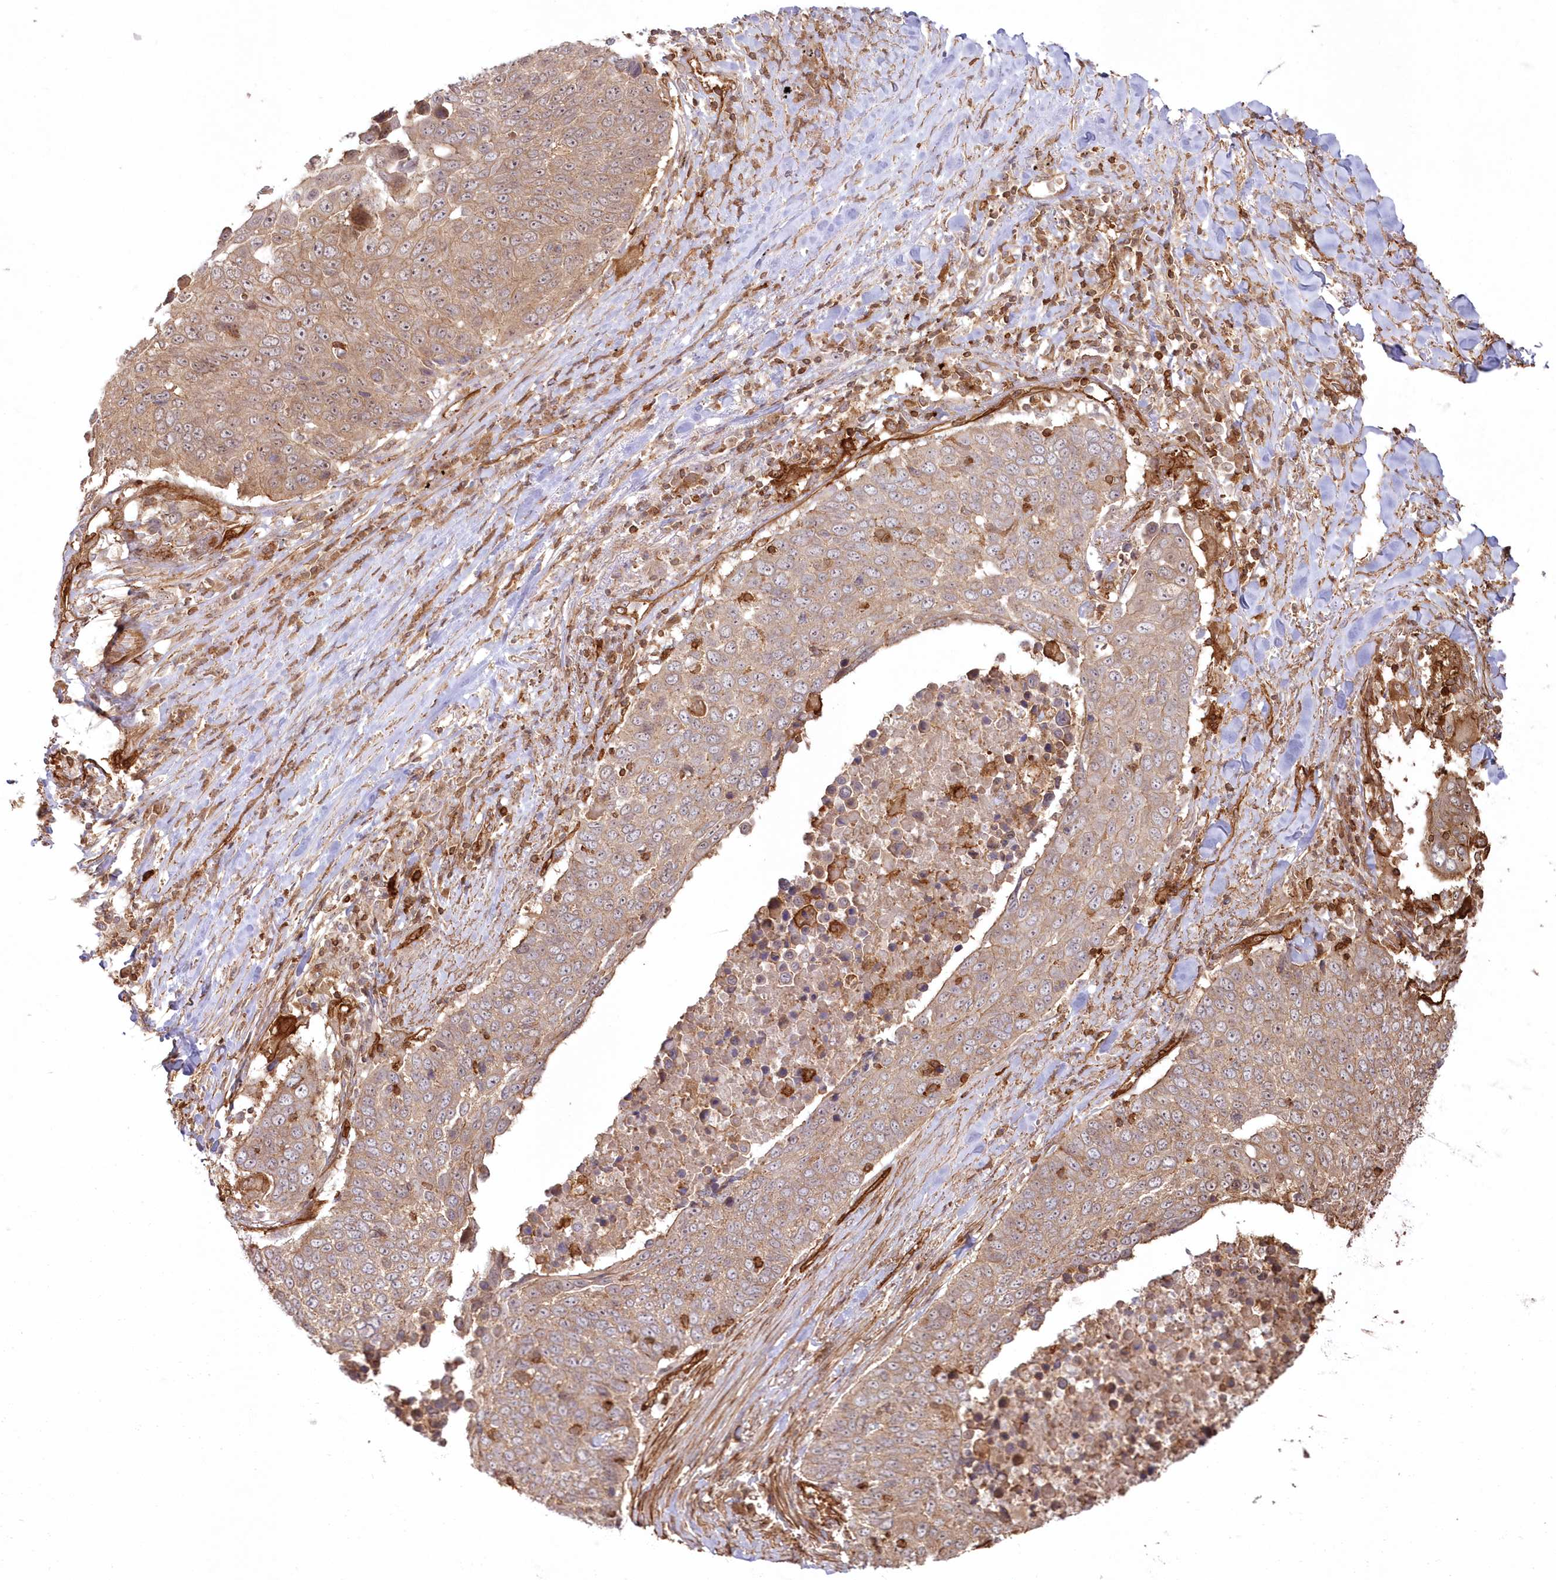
{"staining": {"intensity": "weak", "quantity": ">75%", "location": "cytoplasmic/membranous"}, "tissue": "lung cancer", "cell_type": "Tumor cells", "image_type": "cancer", "snomed": [{"axis": "morphology", "description": "Squamous cell carcinoma, NOS"}, {"axis": "topography", "description": "Lung"}], "caption": "High-magnification brightfield microscopy of squamous cell carcinoma (lung) stained with DAB (3,3'-diaminobenzidine) (brown) and counterstained with hematoxylin (blue). tumor cells exhibit weak cytoplasmic/membranous expression is identified in approximately>75% of cells.", "gene": "RGCC", "patient": {"sex": "male", "age": 66}}